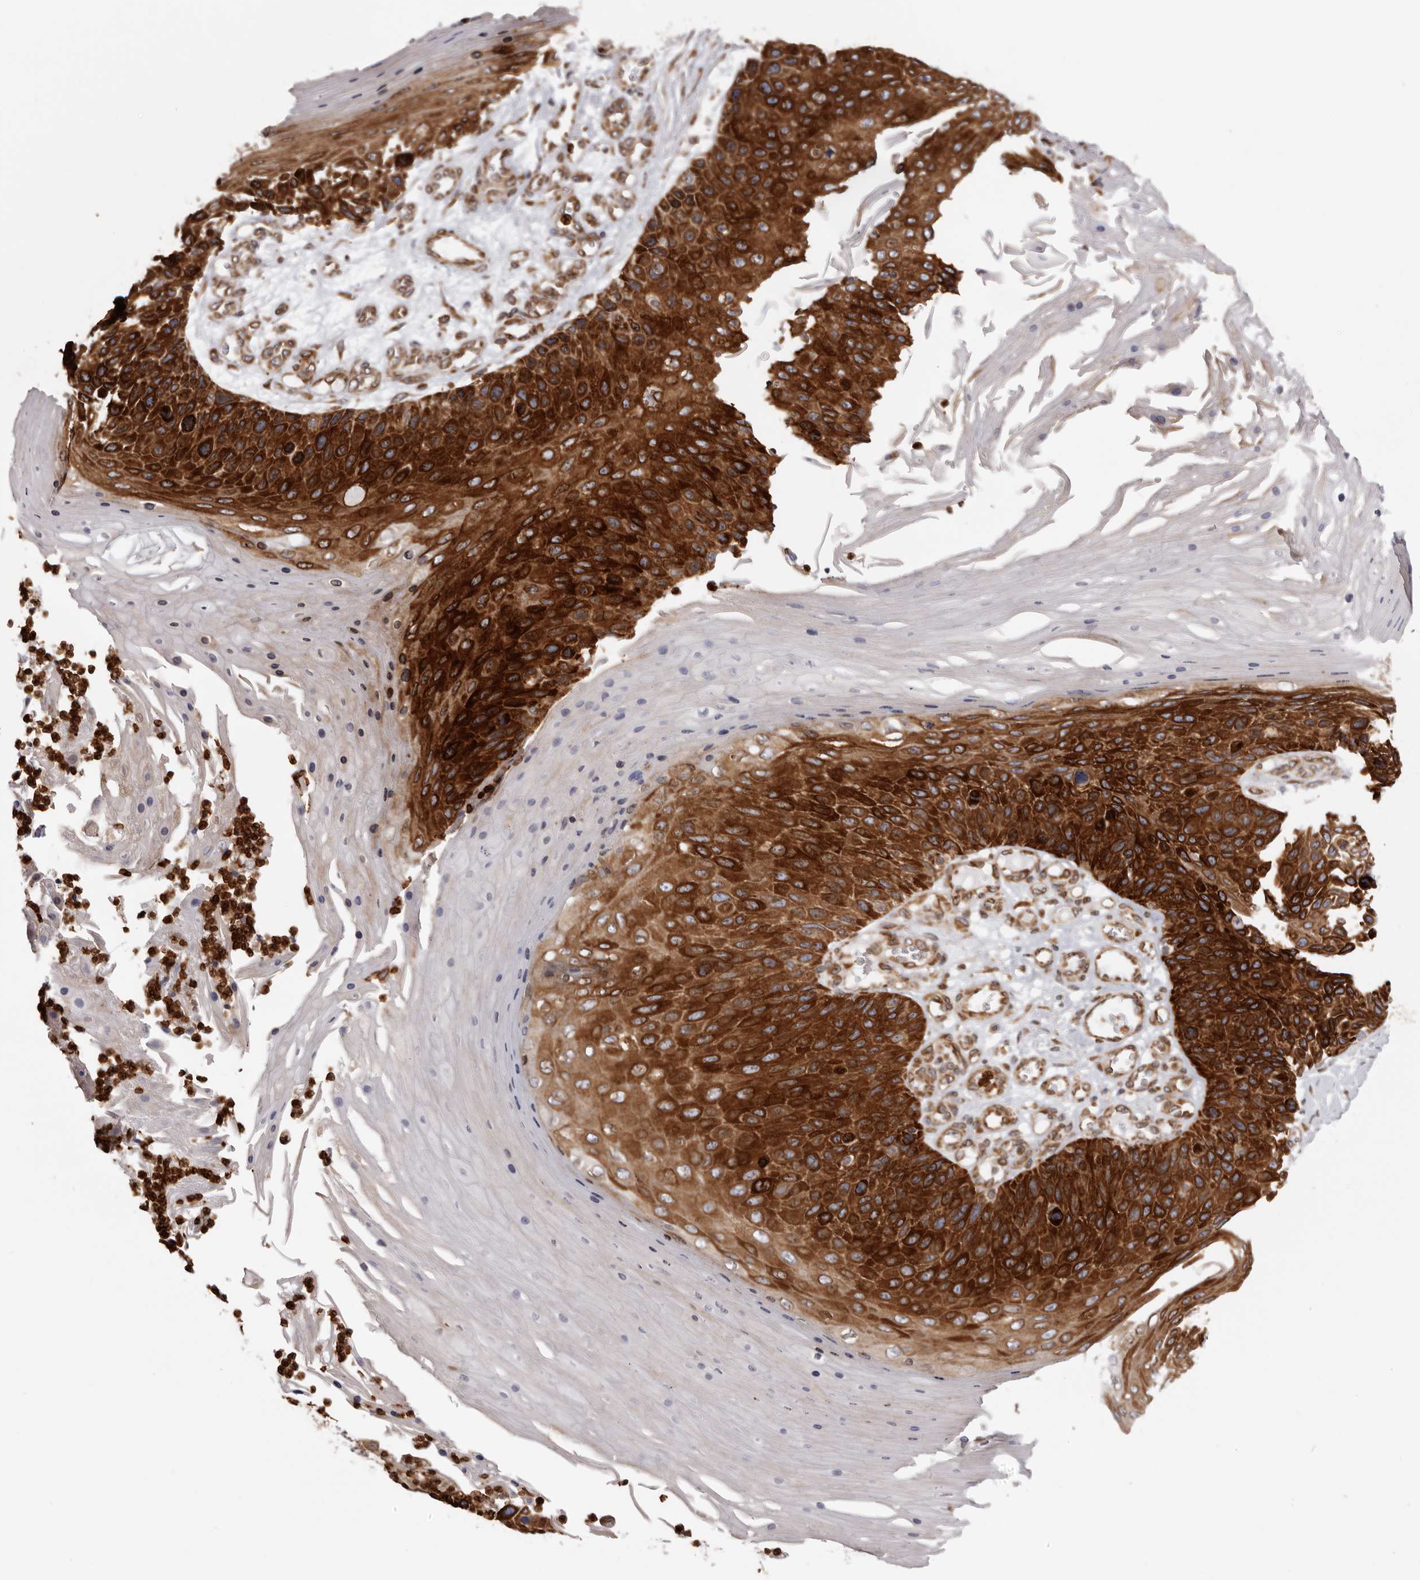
{"staining": {"intensity": "strong", "quantity": ">75%", "location": "cytoplasmic/membranous"}, "tissue": "skin cancer", "cell_type": "Tumor cells", "image_type": "cancer", "snomed": [{"axis": "morphology", "description": "Squamous cell carcinoma, NOS"}, {"axis": "topography", "description": "Skin"}], "caption": "Immunohistochemical staining of human skin squamous cell carcinoma demonstrates high levels of strong cytoplasmic/membranous positivity in approximately >75% of tumor cells.", "gene": "C4orf3", "patient": {"sex": "female", "age": 88}}